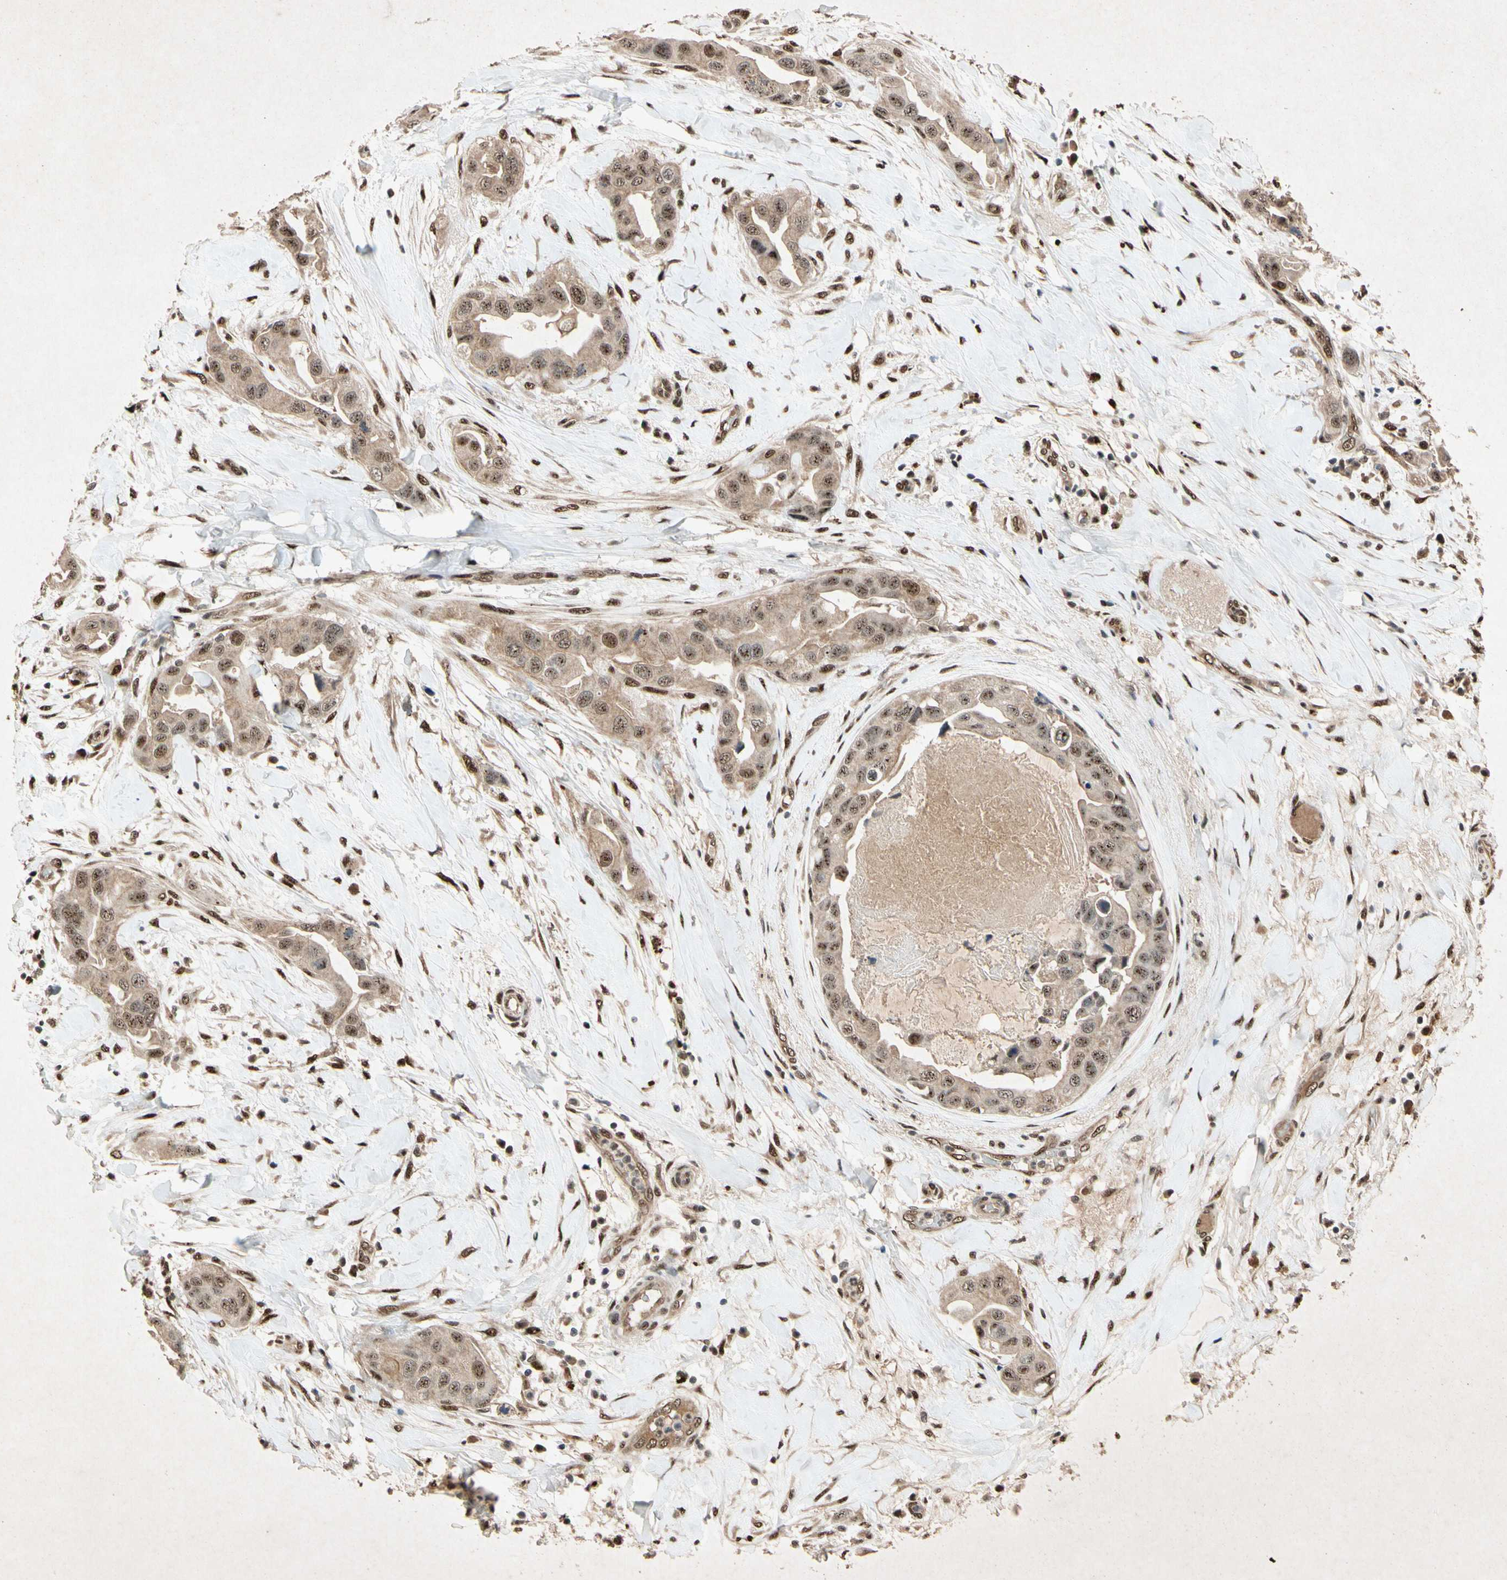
{"staining": {"intensity": "moderate", "quantity": ">75%", "location": "cytoplasmic/membranous,nuclear"}, "tissue": "breast cancer", "cell_type": "Tumor cells", "image_type": "cancer", "snomed": [{"axis": "morphology", "description": "Duct carcinoma"}, {"axis": "topography", "description": "Breast"}], "caption": "Protein expression analysis of breast cancer (intraductal carcinoma) exhibits moderate cytoplasmic/membranous and nuclear staining in approximately >75% of tumor cells.", "gene": "PML", "patient": {"sex": "female", "age": 40}}